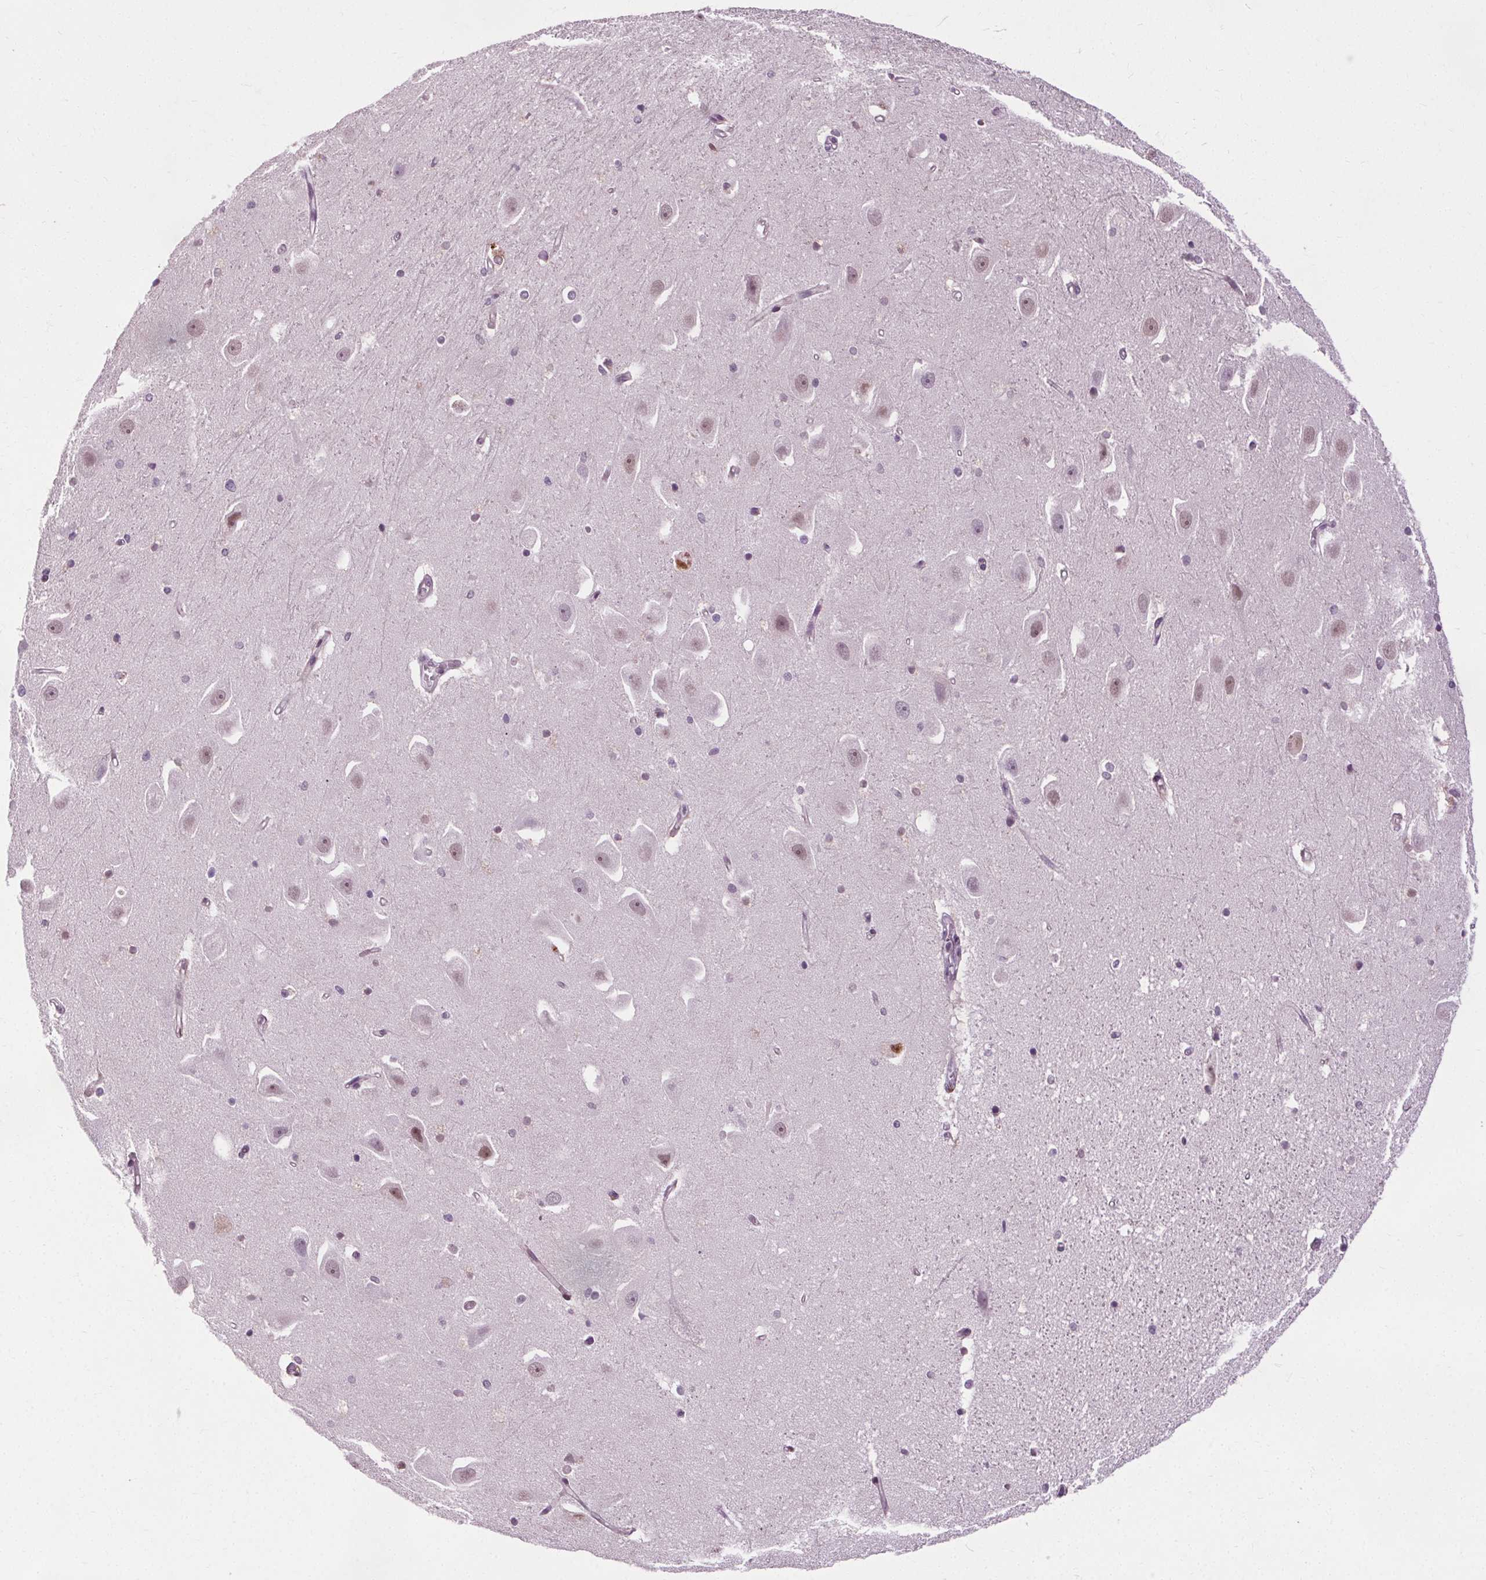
{"staining": {"intensity": "negative", "quantity": "none", "location": "none"}, "tissue": "hippocampus", "cell_type": "Glial cells", "image_type": "normal", "snomed": [{"axis": "morphology", "description": "Normal tissue, NOS"}, {"axis": "topography", "description": "Hippocampus"}], "caption": "Histopathology image shows no protein expression in glial cells of unremarkable hippocampus.", "gene": "CEBPA", "patient": {"sex": "male", "age": 63}}